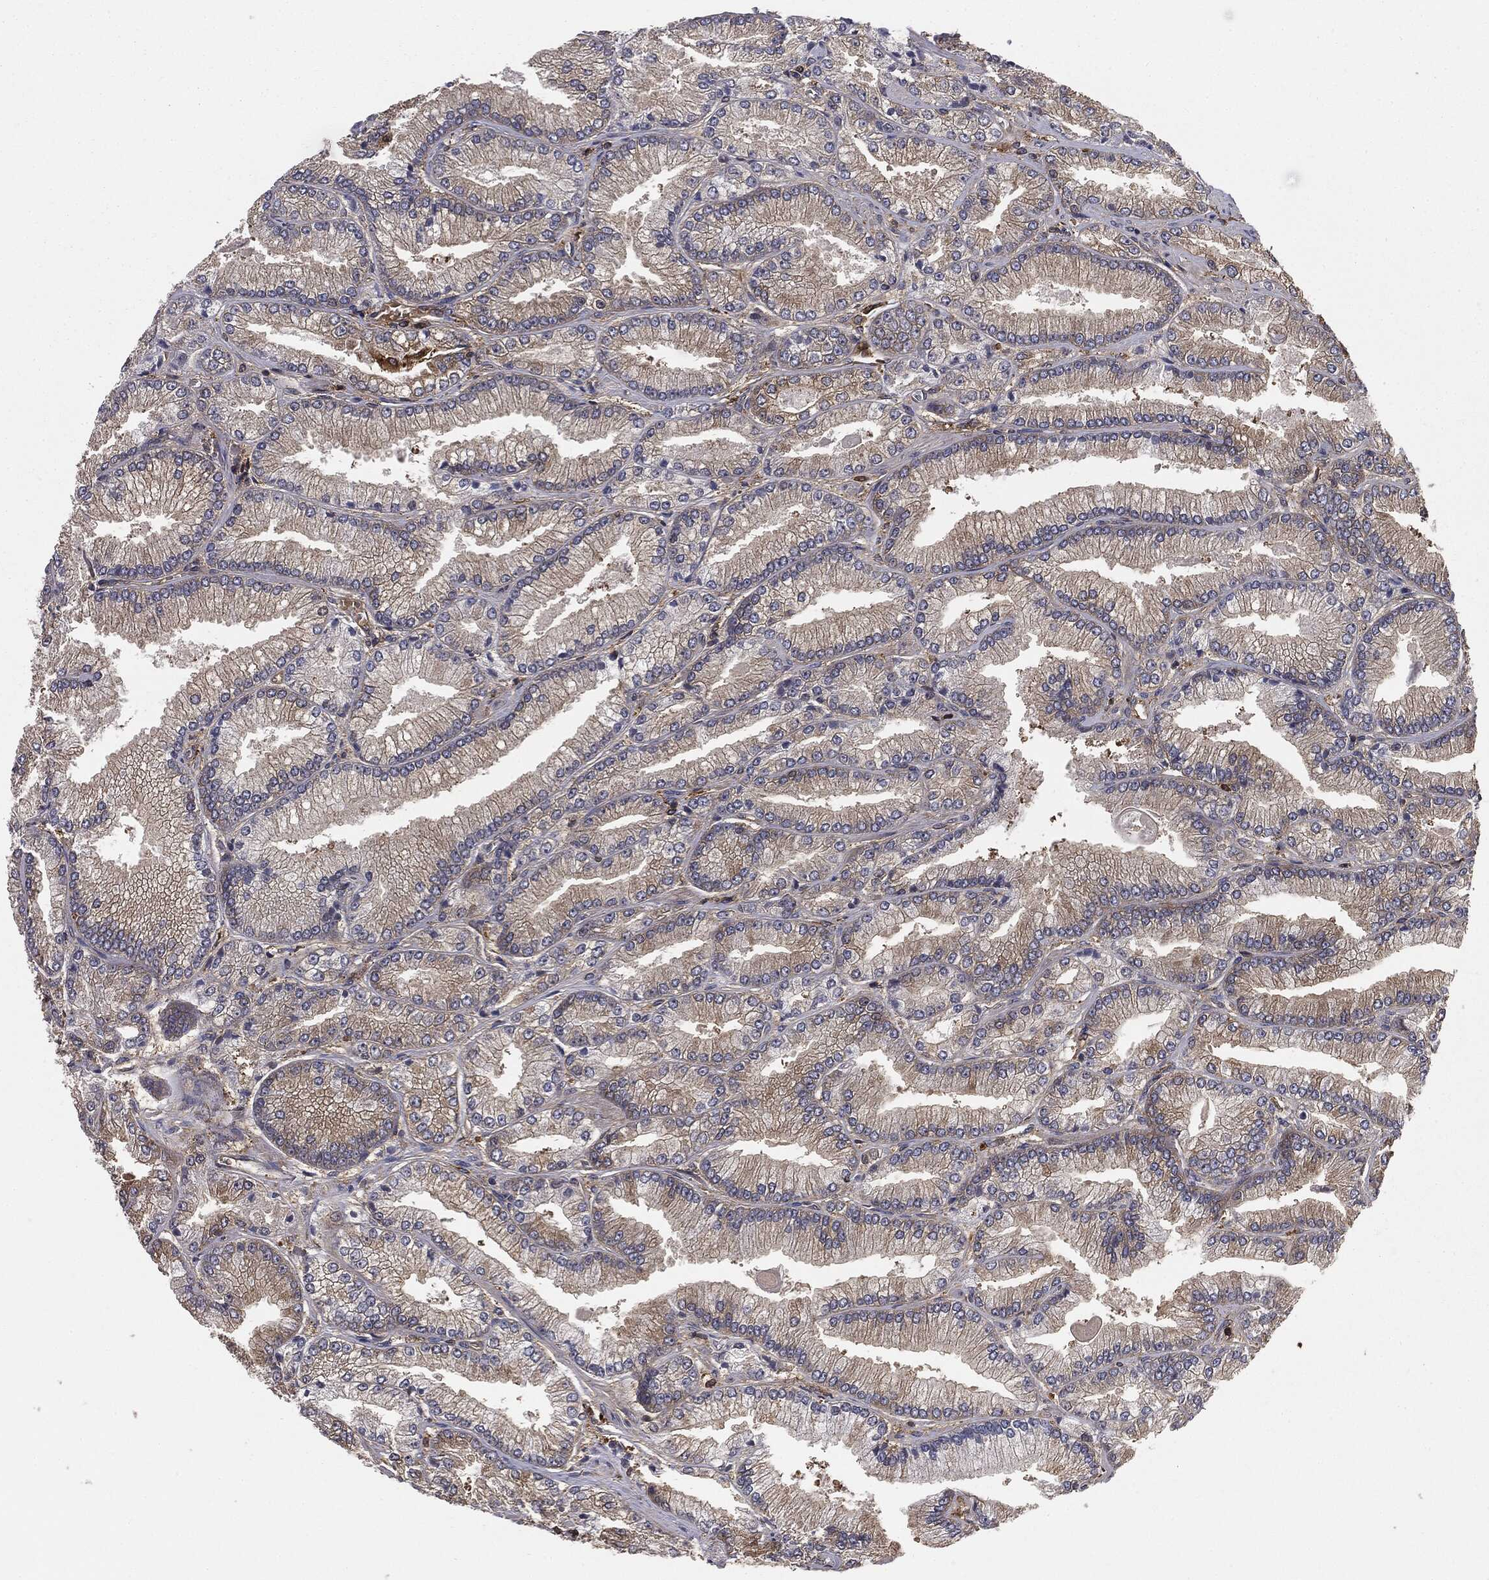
{"staining": {"intensity": "weak", "quantity": "<25%", "location": "cytoplasmic/membranous"}, "tissue": "prostate cancer", "cell_type": "Tumor cells", "image_type": "cancer", "snomed": [{"axis": "morphology", "description": "Adenocarcinoma, Low grade"}, {"axis": "topography", "description": "Prostate"}], "caption": "A histopathology image of adenocarcinoma (low-grade) (prostate) stained for a protein reveals no brown staining in tumor cells.", "gene": "GNB5", "patient": {"sex": "male", "age": 67}}